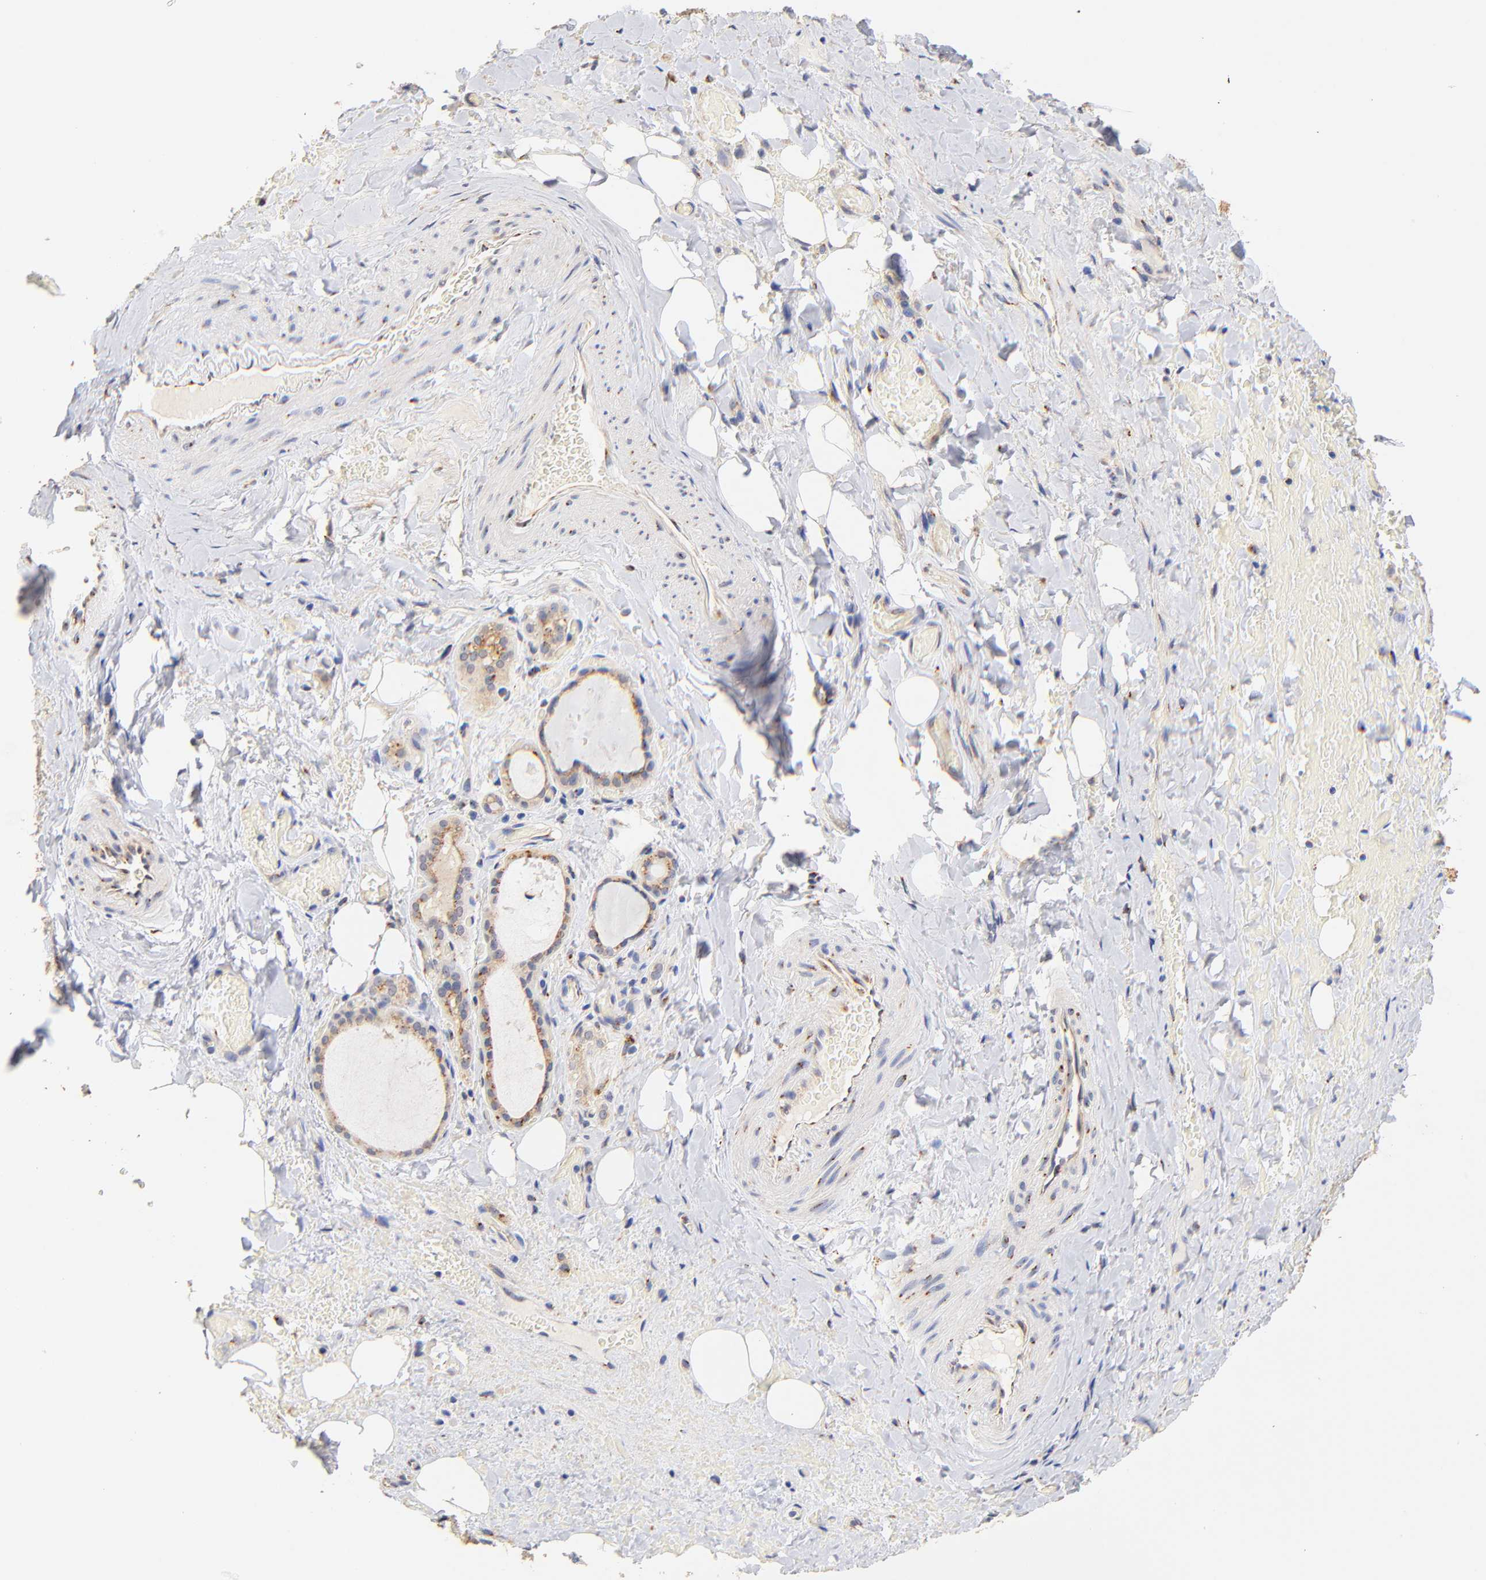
{"staining": {"intensity": "weak", "quantity": ">75%", "location": "cytoplasmic/membranous"}, "tissue": "thyroid gland", "cell_type": "Glandular cells", "image_type": "normal", "snomed": [{"axis": "morphology", "description": "Normal tissue, NOS"}, {"axis": "topography", "description": "Thyroid gland"}], "caption": "Immunohistochemical staining of benign human thyroid gland displays weak cytoplasmic/membranous protein positivity in approximately >75% of glandular cells. The protein is stained brown, and the nuclei are stained in blue (DAB IHC with brightfield microscopy, high magnification).", "gene": "FMNL3", "patient": {"sex": "male", "age": 61}}